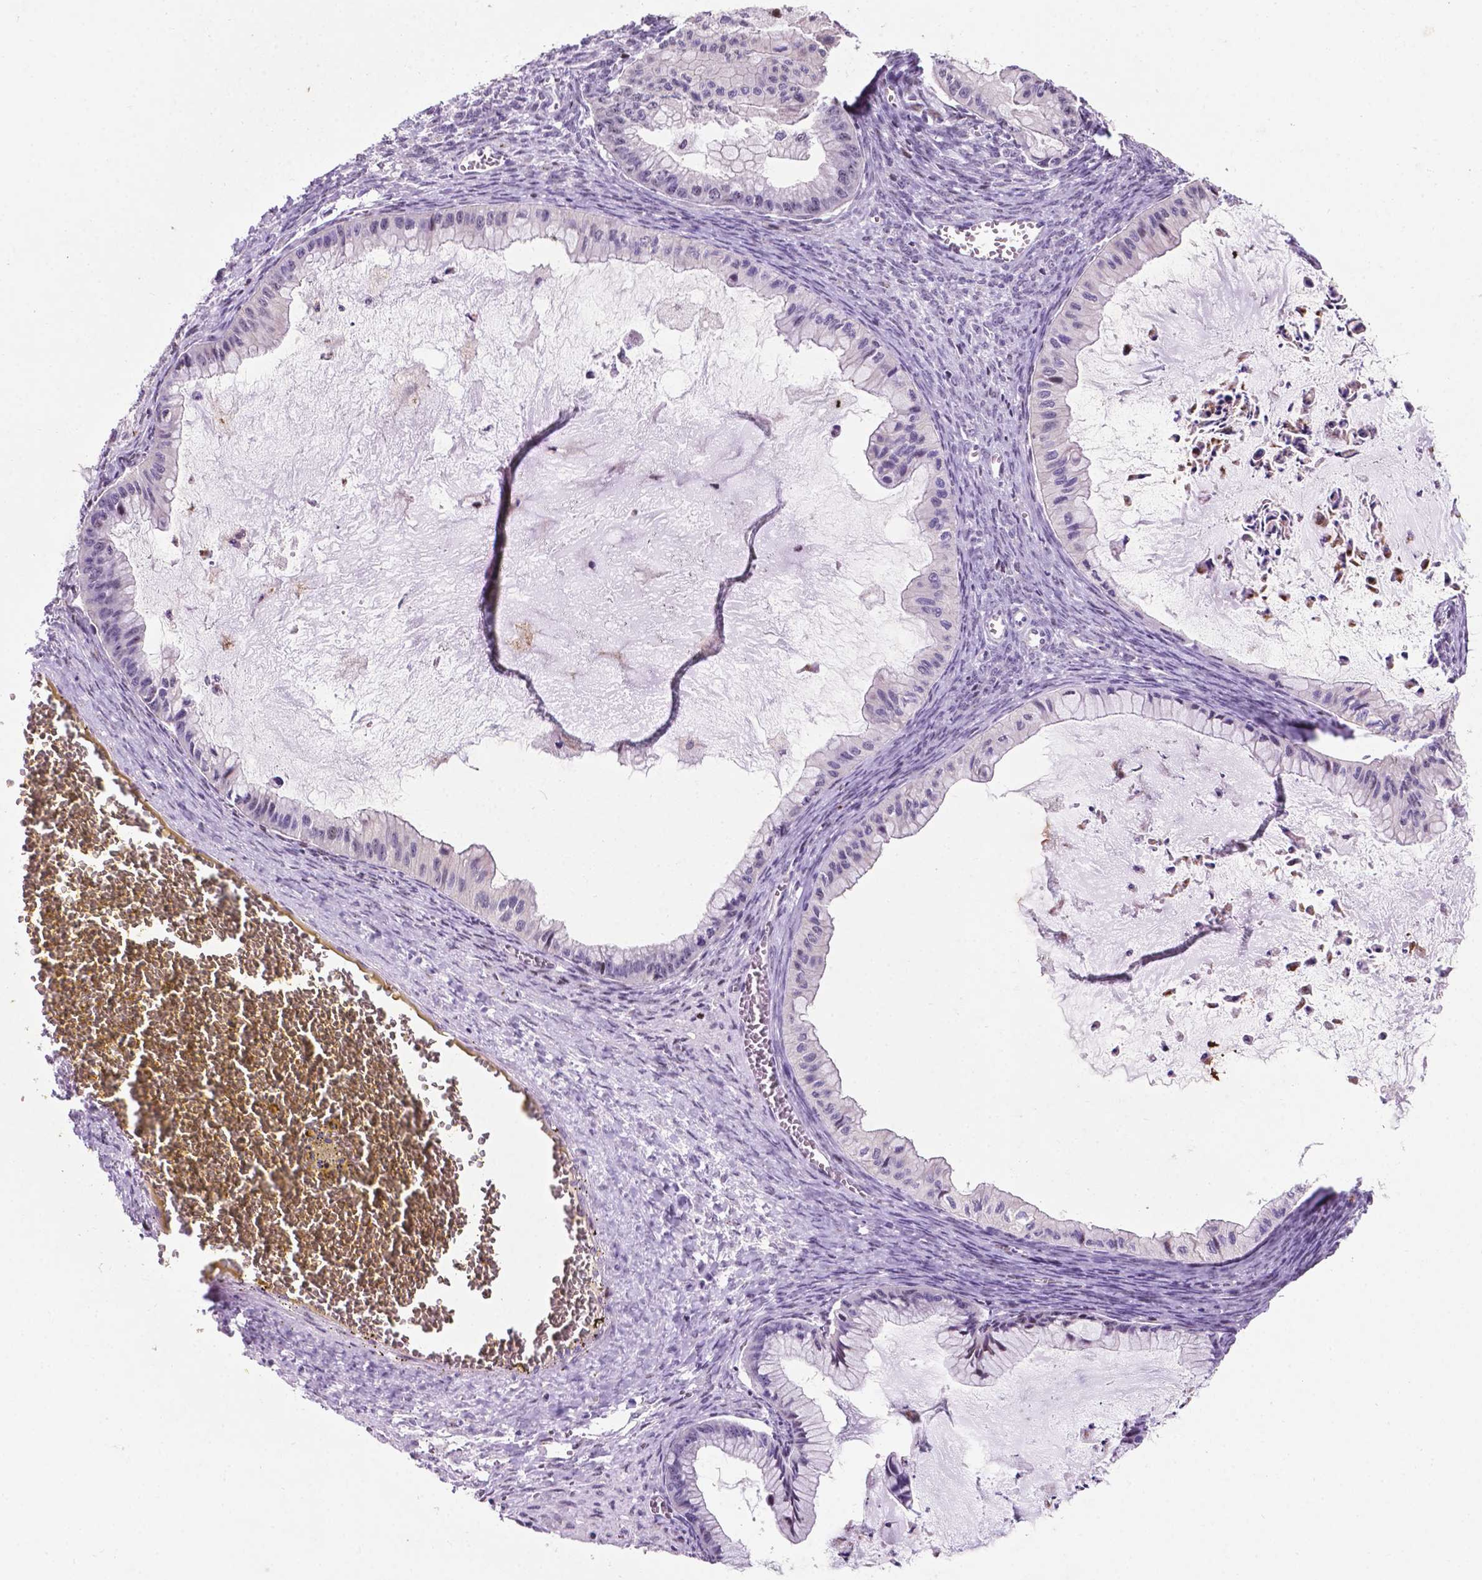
{"staining": {"intensity": "negative", "quantity": "none", "location": "none"}, "tissue": "ovarian cancer", "cell_type": "Tumor cells", "image_type": "cancer", "snomed": [{"axis": "morphology", "description": "Cystadenocarcinoma, mucinous, NOS"}, {"axis": "topography", "description": "Ovary"}], "caption": "Immunohistochemistry micrograph of neoplastic tissue: ovarian cancer (mucinous cystadenocarcinoma) stained with DAB (3,3'-diaminobenzidine) exhibits no significant protein expression in tumor cells. Brightfield microscopy of IHC stained with DAB (brown) and hematoxylin (blue), captured at high magnification.", "gene": "SMAD3", "patient": {"sex": "female", "age": 72}}